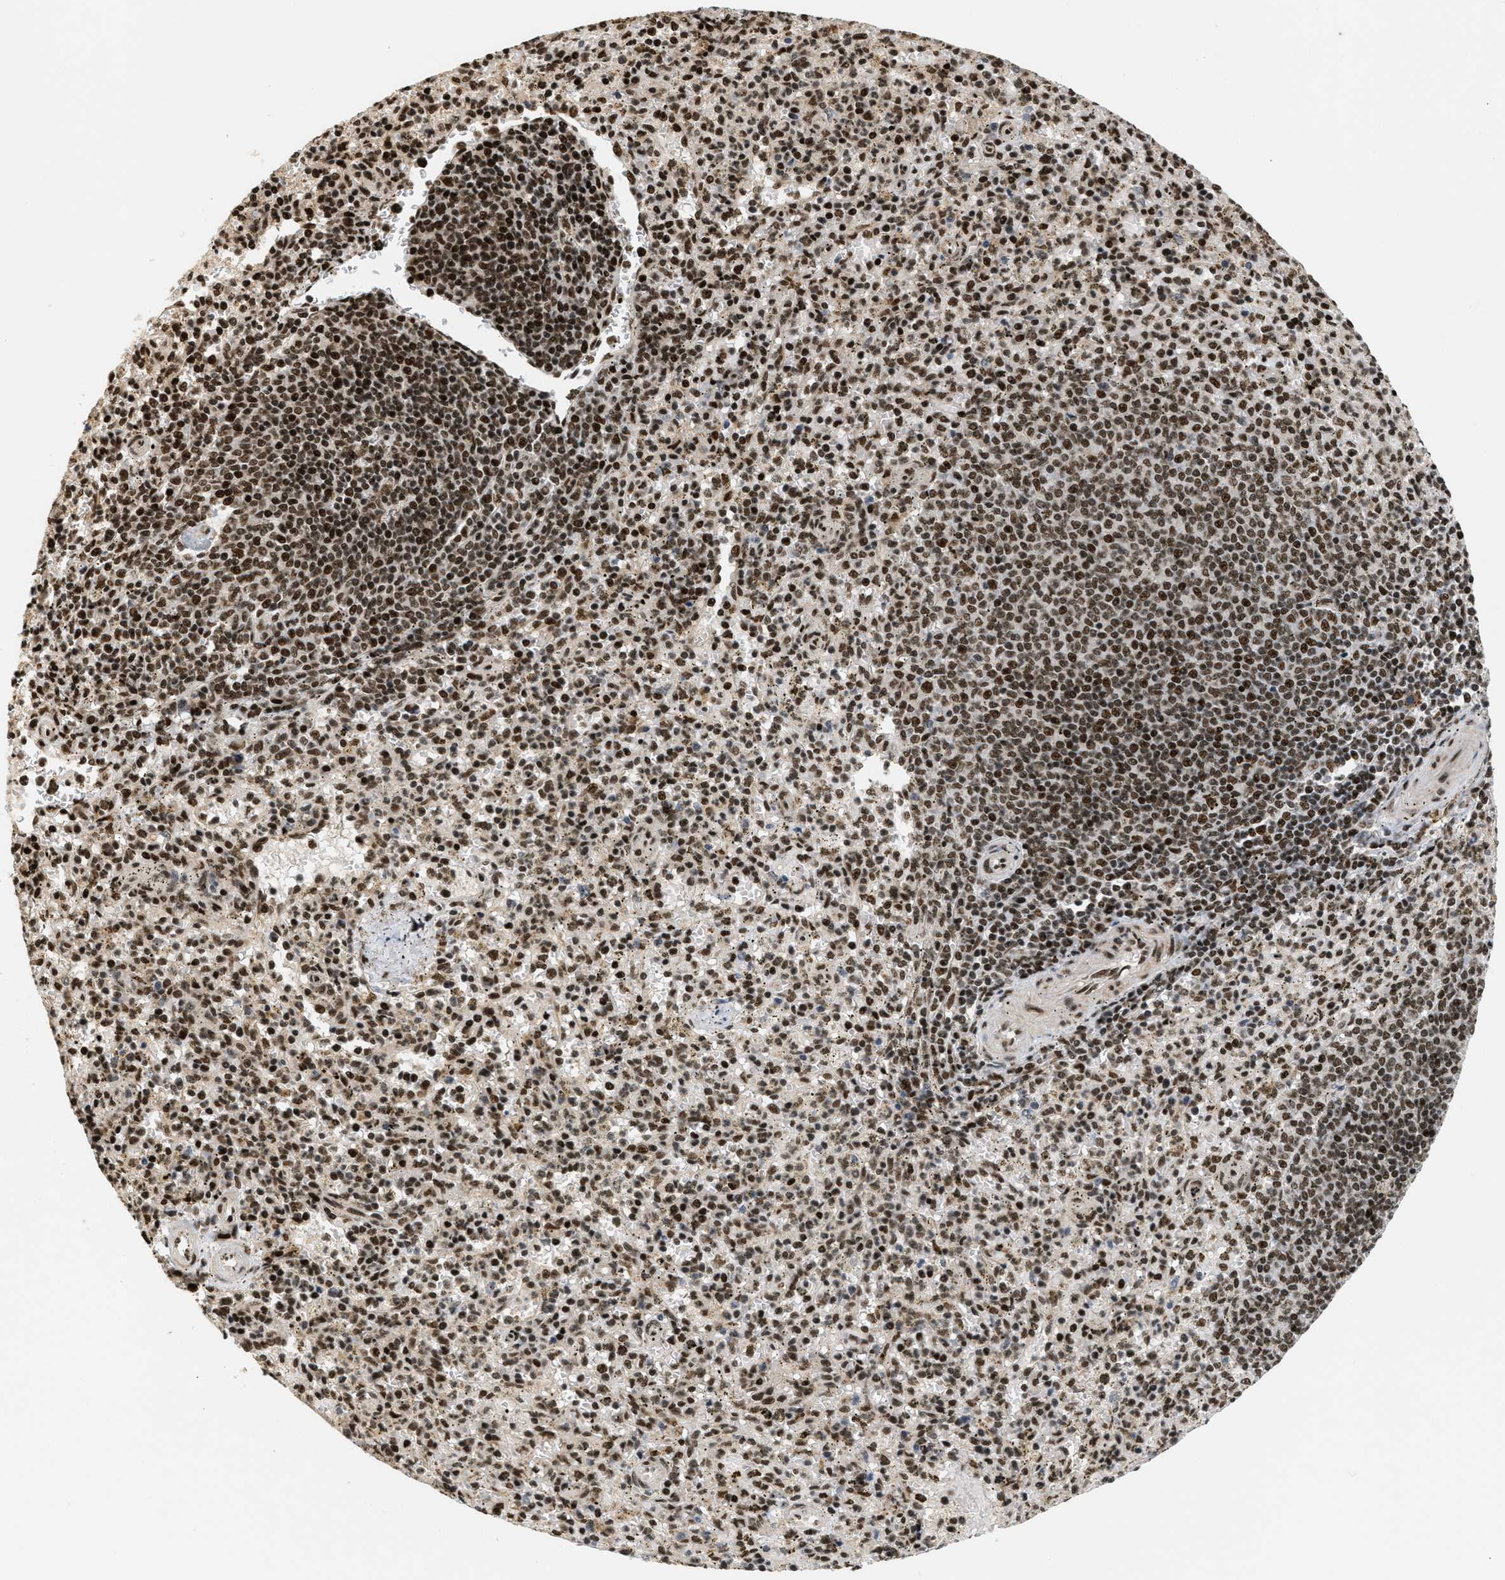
{"staining": {"intensity": "strong", "quantity": "25%-75%", "location": "nuclear"}, "tissue": "spleen", "cell_type": "Cells in red pulp", "image_type": "normal", "snomed": [{"axis": "morphology", "description": "Normal tissue, NOS"}, {"axis": "topography", "description": "Spleen"}], "caption": "Strong nuclear positivity is appreciated in about 25%-75% of cells in red pulp in benign spleen.", "gene": "RBM5", "patient": {"sex": "male", "age": 72}}